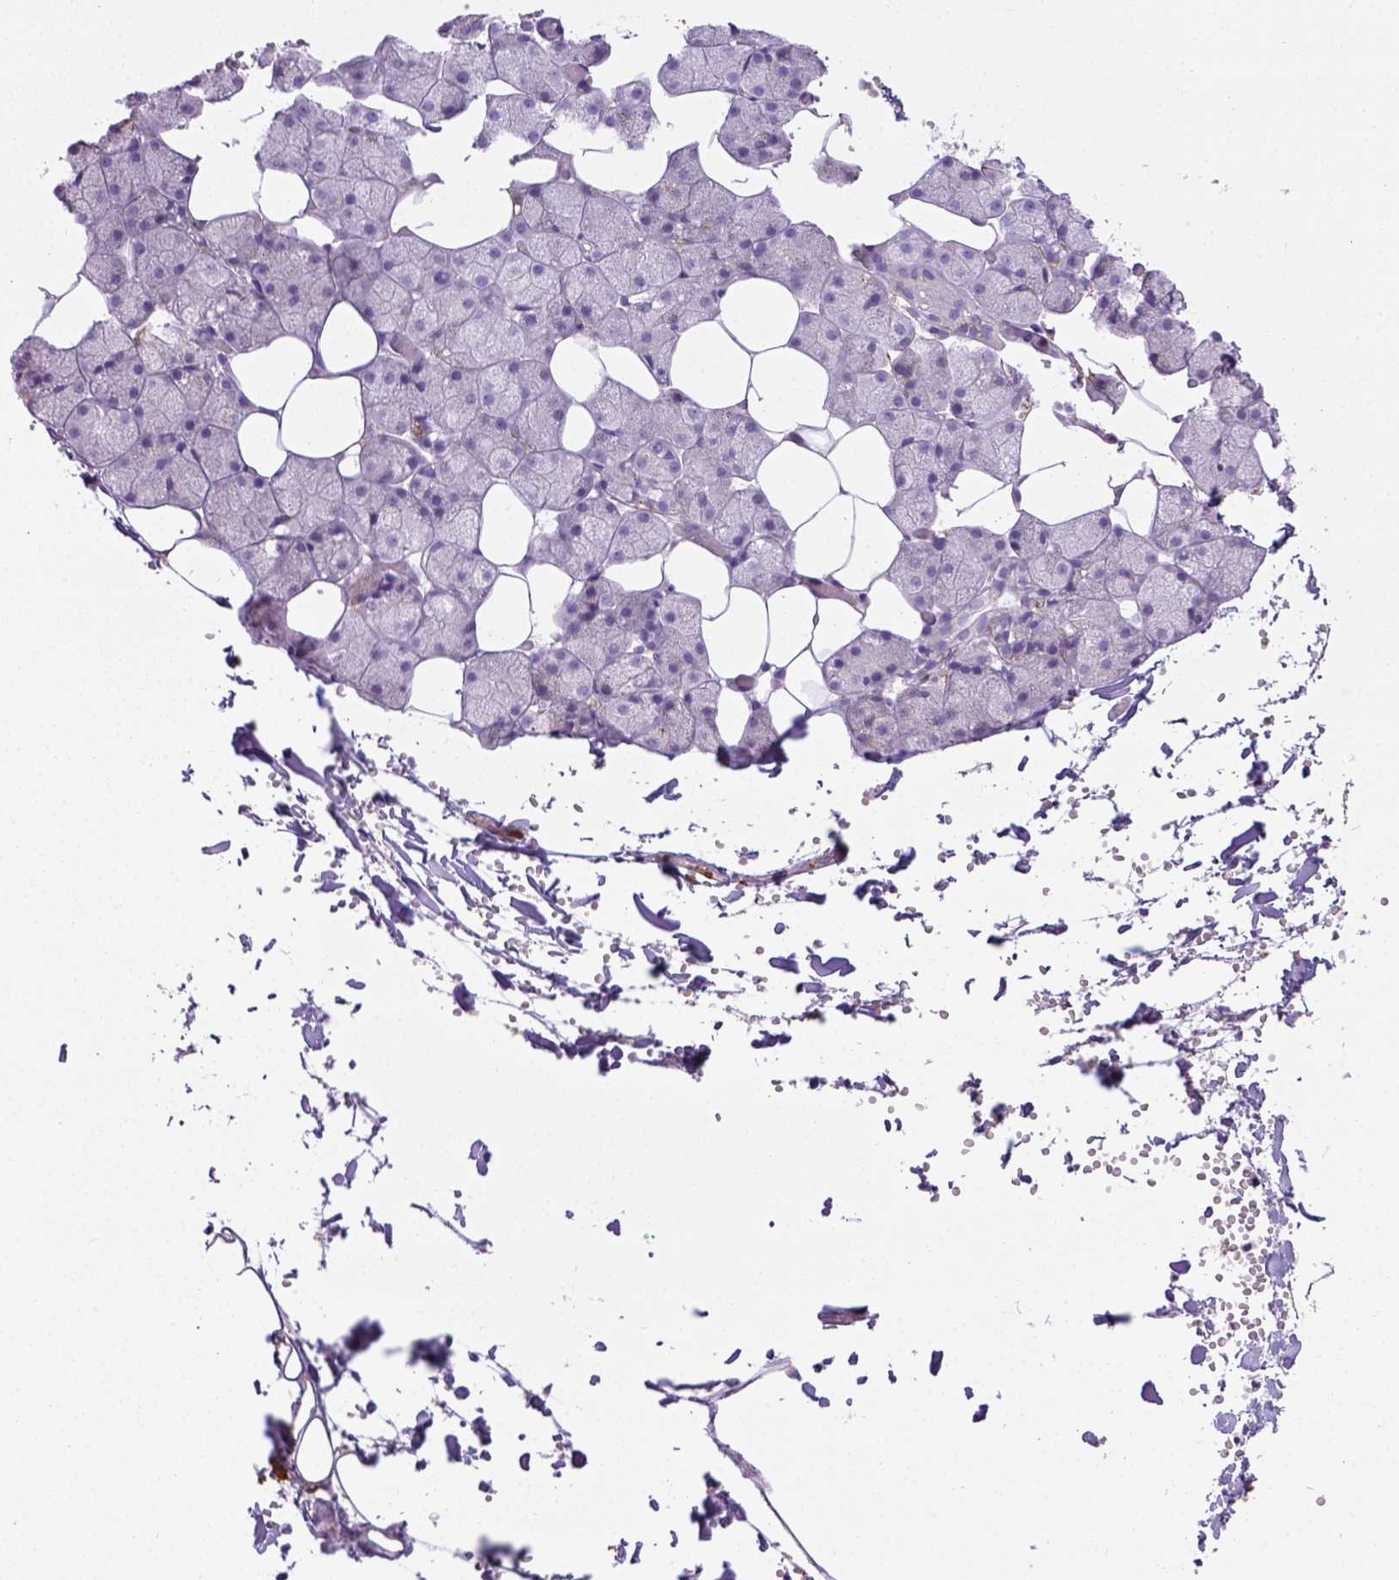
{"staining": {"intensity": "moderate", "quantity": "<25%", "location": "cytoplasmic/membranous"}, "tissue": "salivary gland", "cell_type": "Glandular cells", "image_type": "normal", "snomed": [{"axis": "morphology", "description": "Normal tissue, NOS"}, {"axis": "topography", "description": "Salivary gland"}], "caption": "Moderate cytoplasmic/membranous protein expression is appreciated in approximately <25% of glandular cells in salivary gland.", "gene": "ITGAM", "patient": {"sex": "male", "age": 38}}